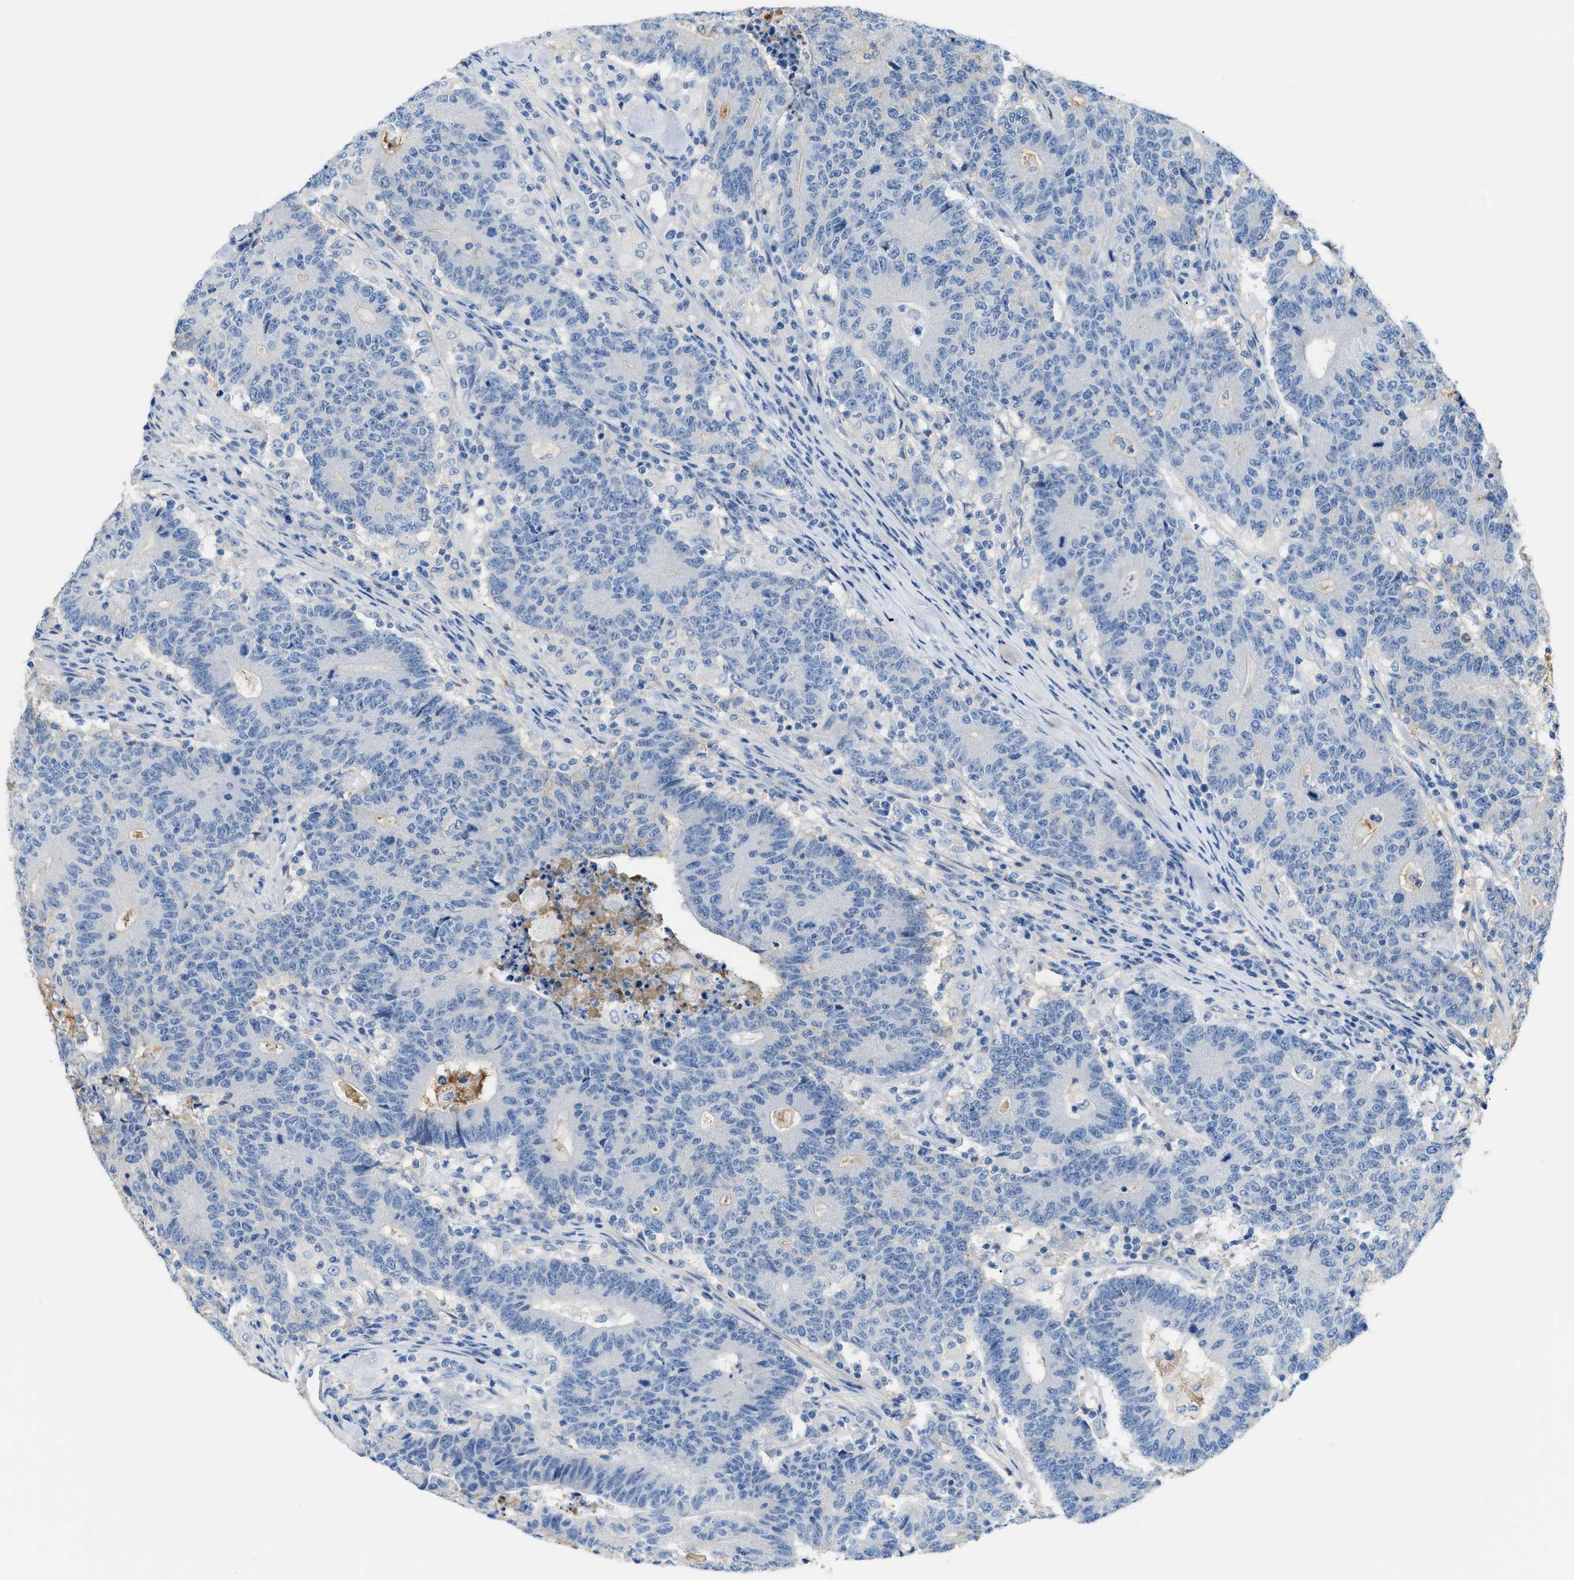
{"staining": {"intensity": "negative", "quantity": "none", "location": "none"}, "tissue": "colorectal cancer", "cell_type": "Tumor cells", "image_type": "cancer", "snomed": [{"axis": "morphology", "description": "Normal tissue, NOS"}, {"axis": "morphology", "description": "Adenocarcinoma, NOS"}, {"axis": "topography", "description": "Colon"}], "caption": "IHC image of human colorectal cancer stained for a protein (brown), which exhibits no staining in tumor cells. (DAB (3,3'-diaminobenzidine) immunohistochemistry (IHC) with hematoxylin counter stain).", "gene": "CFI", "patient": {"sex": "female", "age": 75}}